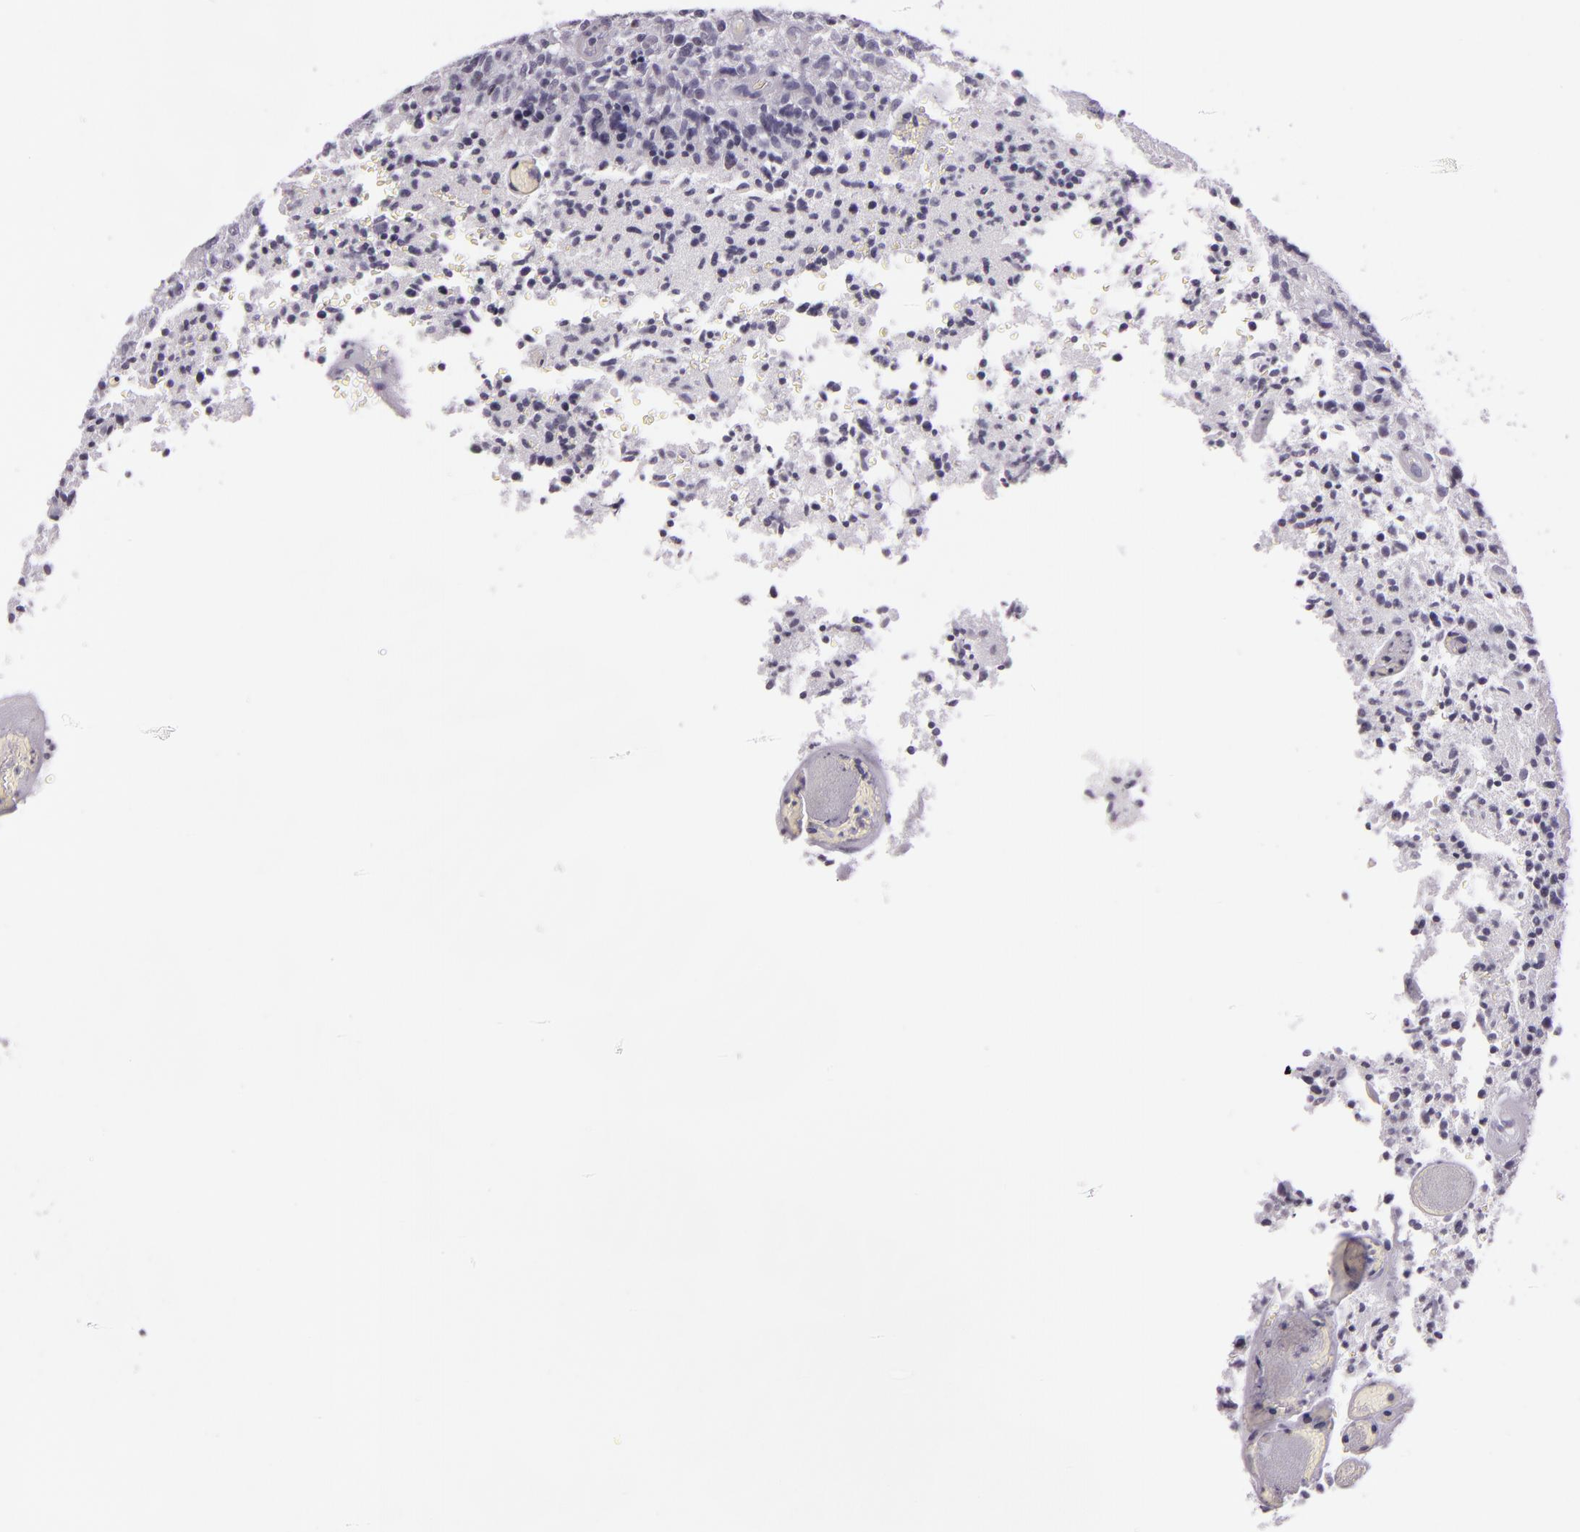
{"staining": {"intensity": "negative", "quantity": "none", "location": "none"}, "tissue": "glioma", "cell_type": "Tumor cells", "image_type": "cancer", "snomed": [{"axis": "morphology", "description": "Glioma, malignant, High grade"}, {"axis": "topography", "description": "Brain"}], "caption": "Protein analysis of malignant glioma (high-grade) demonstrates no significant positivity in tumor cells.", "gene": "MCM3", "patient": {"sex": "male", "age": 36}}